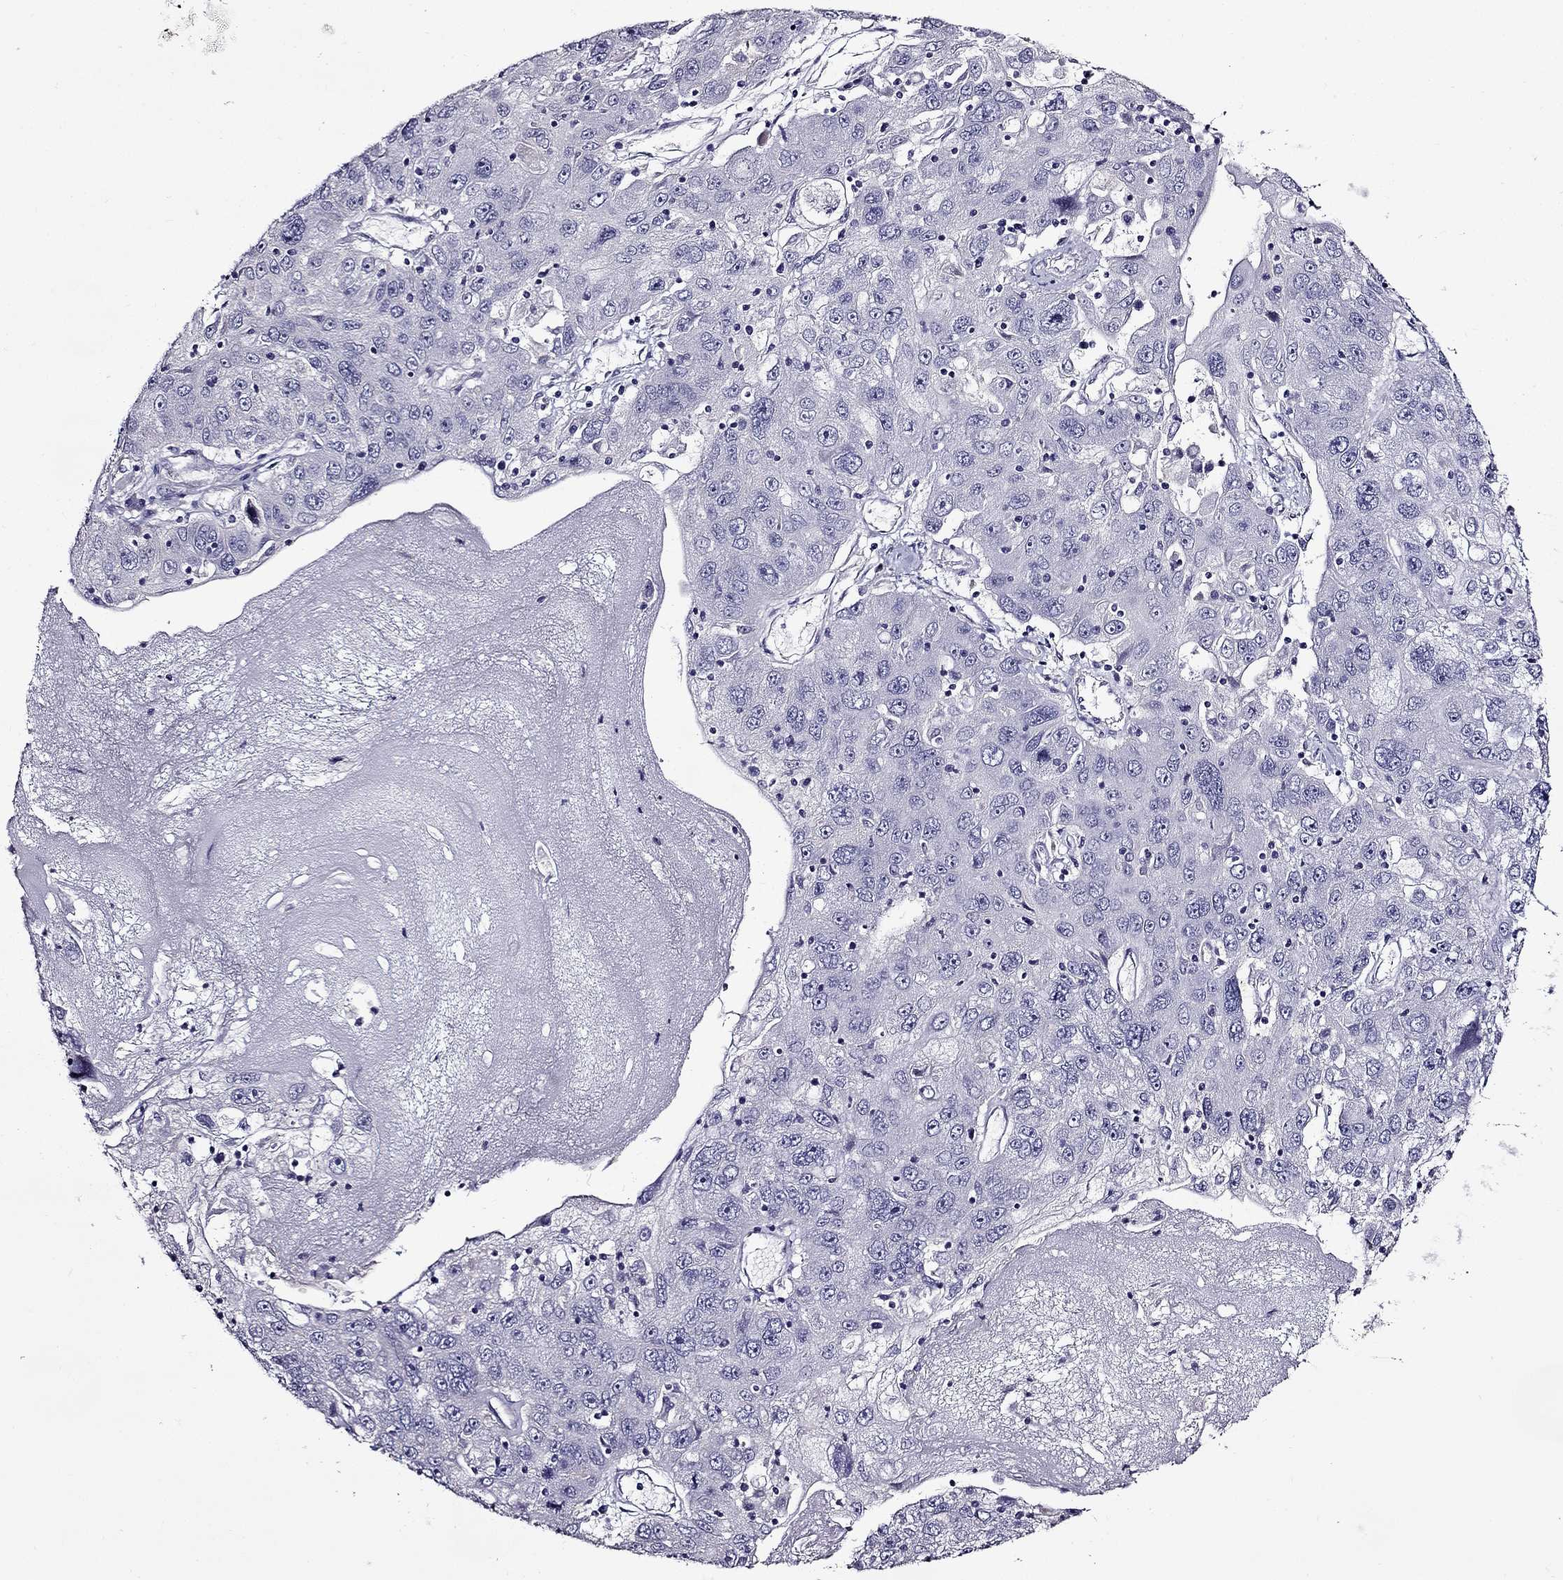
{"staining": {"intensity": "negative", "quantity": "none", "location": "none"}, "tissue": "stomach cancer", "cell_type": "Tumor cells", "image_type": "cancer", "snomed": [{"axis": "morphology", "description": "Adenocarcinoma, NOS"}, {"axis": "topography", "description": "Stomach"}], "caption": "Tumor cells show no significant protein staining in adenocarcinoma (stomach). (DAB (3,3'-diaminobenzidine) immunohistochemistry (IHC), high magnification).", "gene": "TMEM266", "patient": {"sex": "male", "age": 56}}